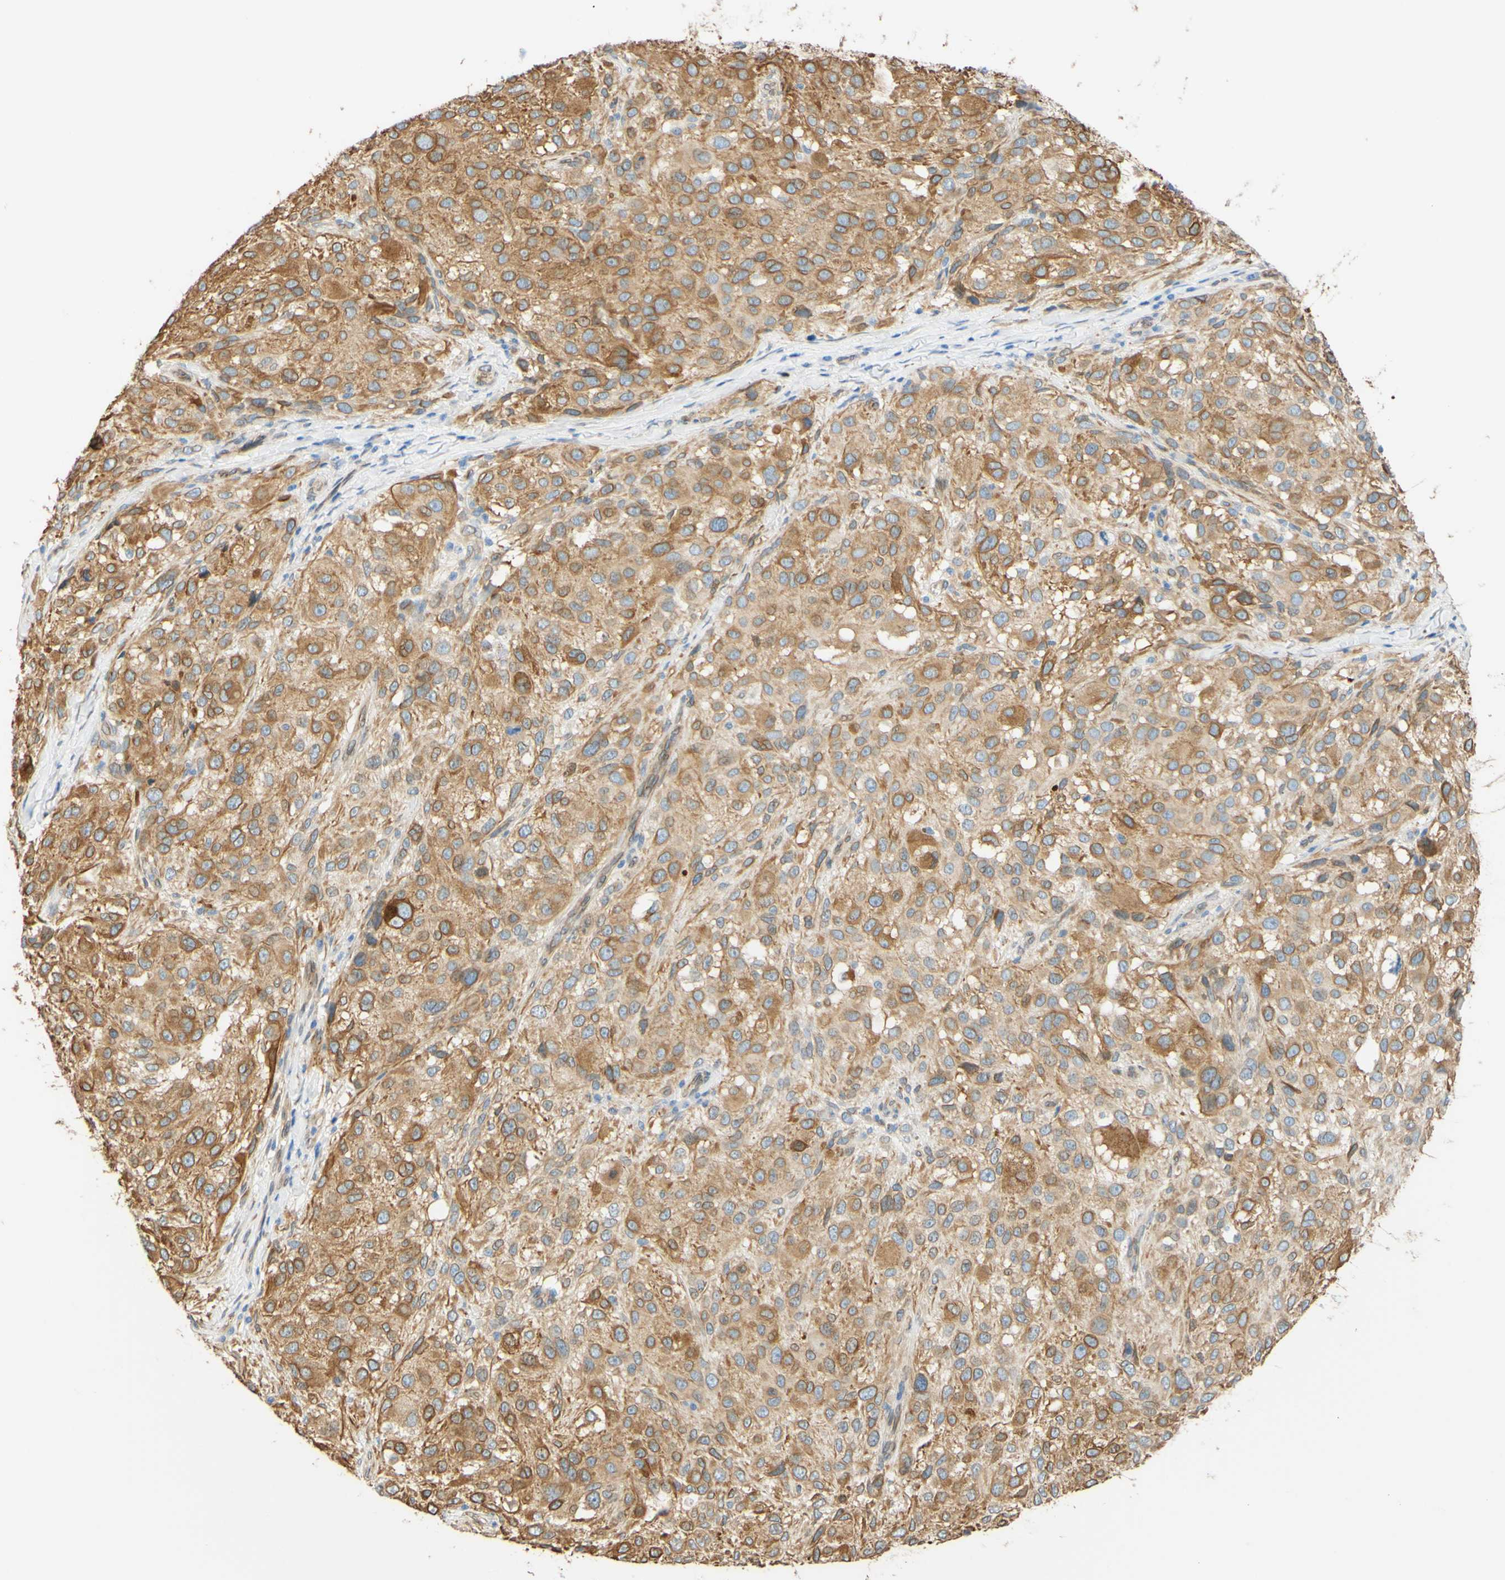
{"staining": {"intensity": "moderate", "quantity": ">75%", "location": "cytoplasmic/membranous,nuclear"}, "tissue": "melanoma", "cell_type": "Tumor cells", "image_type": "cancer", "snomed": [{"axis": "morphology", "description": "Necrosis, NOS"}, {"axis": "morphology", "description": "Malignant melanoma, NOS"}, {"axis": "topography", "description": "Skin"}], "caption": "Protein analysis of malignant melanoma tissue exhibits moderate cytoplasmic/membranous and nuclear positivity in about >75% of tumor cells. (brown staining indicates protein expression, while blue staining denotes nuclei).", "gene": "ENDOD1", "patient": {"sex": "female", "age": 87}}